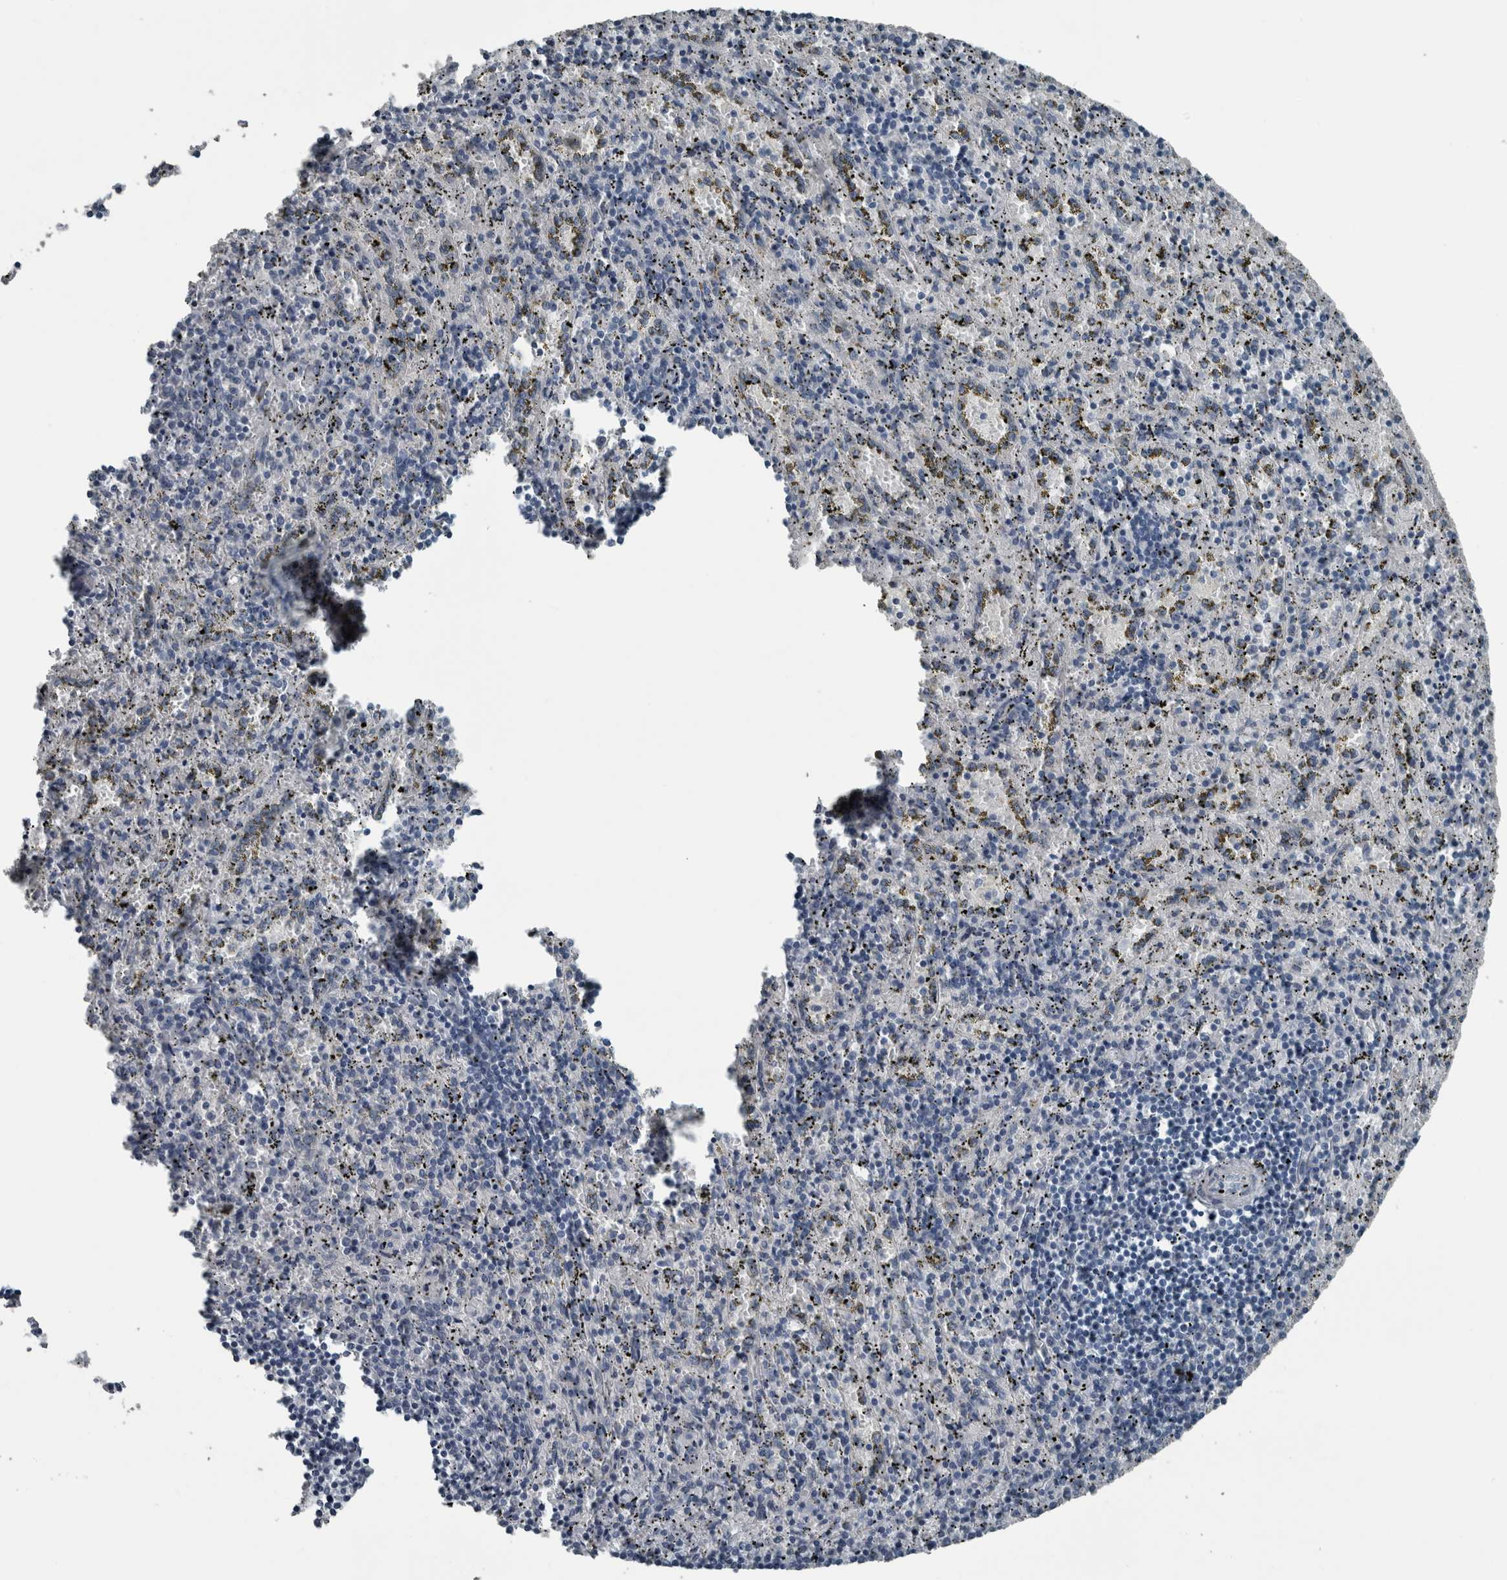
{"staining": {"intensity": "negative", "quantity": "none", "location": "none"}, "tissue": "spleen", "cell_type": "Cells in red pulp", "image_type": "normal", "snomed": [{"axis": "morphology", "description": "Normal tissue, NOS"}, {"axis": "topography", "description": "Spleen"}], "caption": "Immunohistochemistry (IHC) image of benign human spleen stained for a protein (brown), which exhibits no staining in cells in red pulp. (DAB (3,3'-diaminobenzidine) IHC visualized using brightfield microscopy, high magnification).", "gene": "KRT20", "patient": {"sex": "male", "age": 11}}